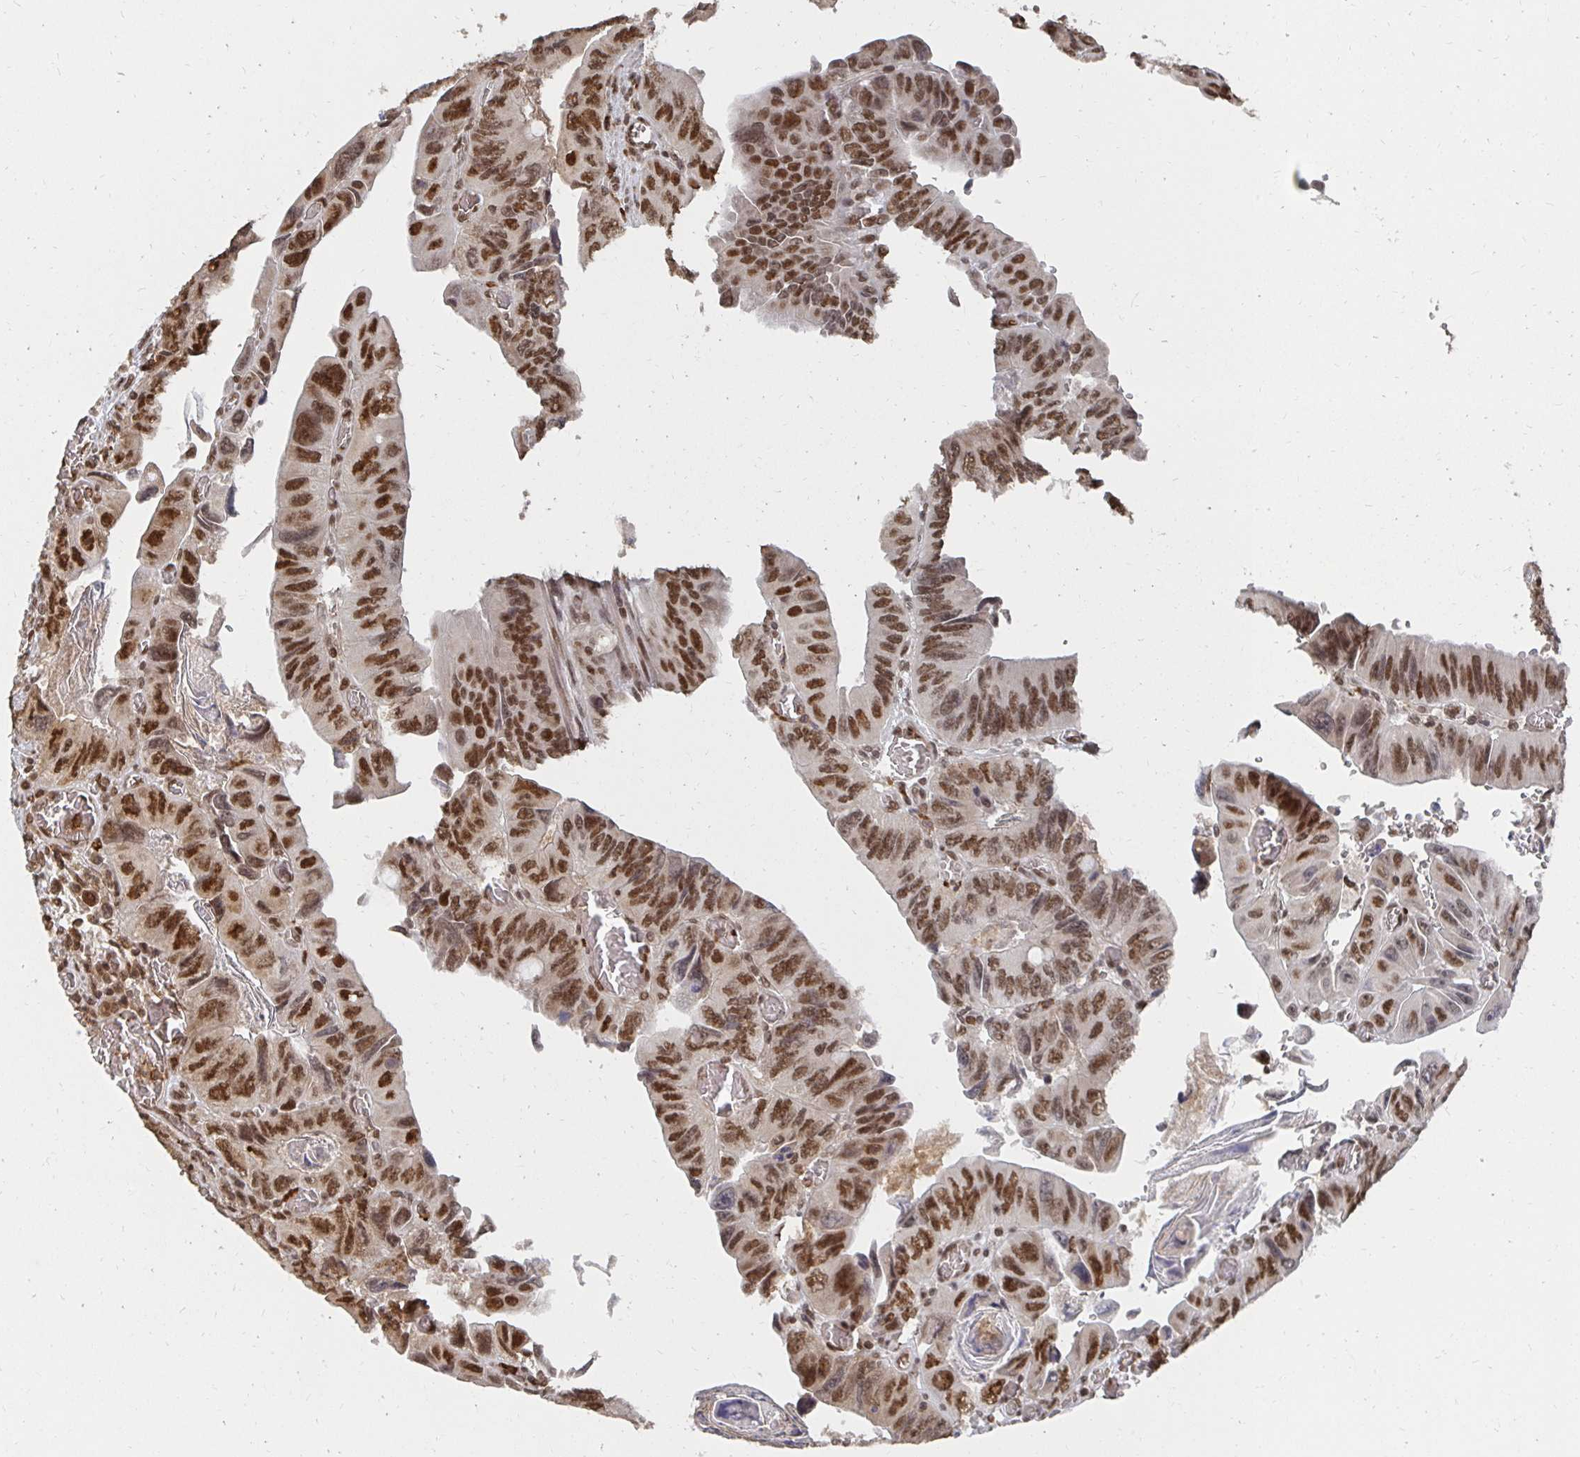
{"staining": {"intensity": "moderate", "quantity": ">75%", "location": "nuclear"}, "tissue": "colorectal cancer", "cell_type": "Tumor cells", "image_type": "cancer", "snomed": [{"axis": "morphology", "description": "Adenocarcinoma, NOS"}, {"axis": "topography", "description": "Colon"}], "caption": "A medium amount of moderate nuclear expression is identified in about >75% of tumor cells in colorectal adenocarcinoma tissue.", "gene": "GTF3C6", "patient": {"sex": "female", "age": 84}}